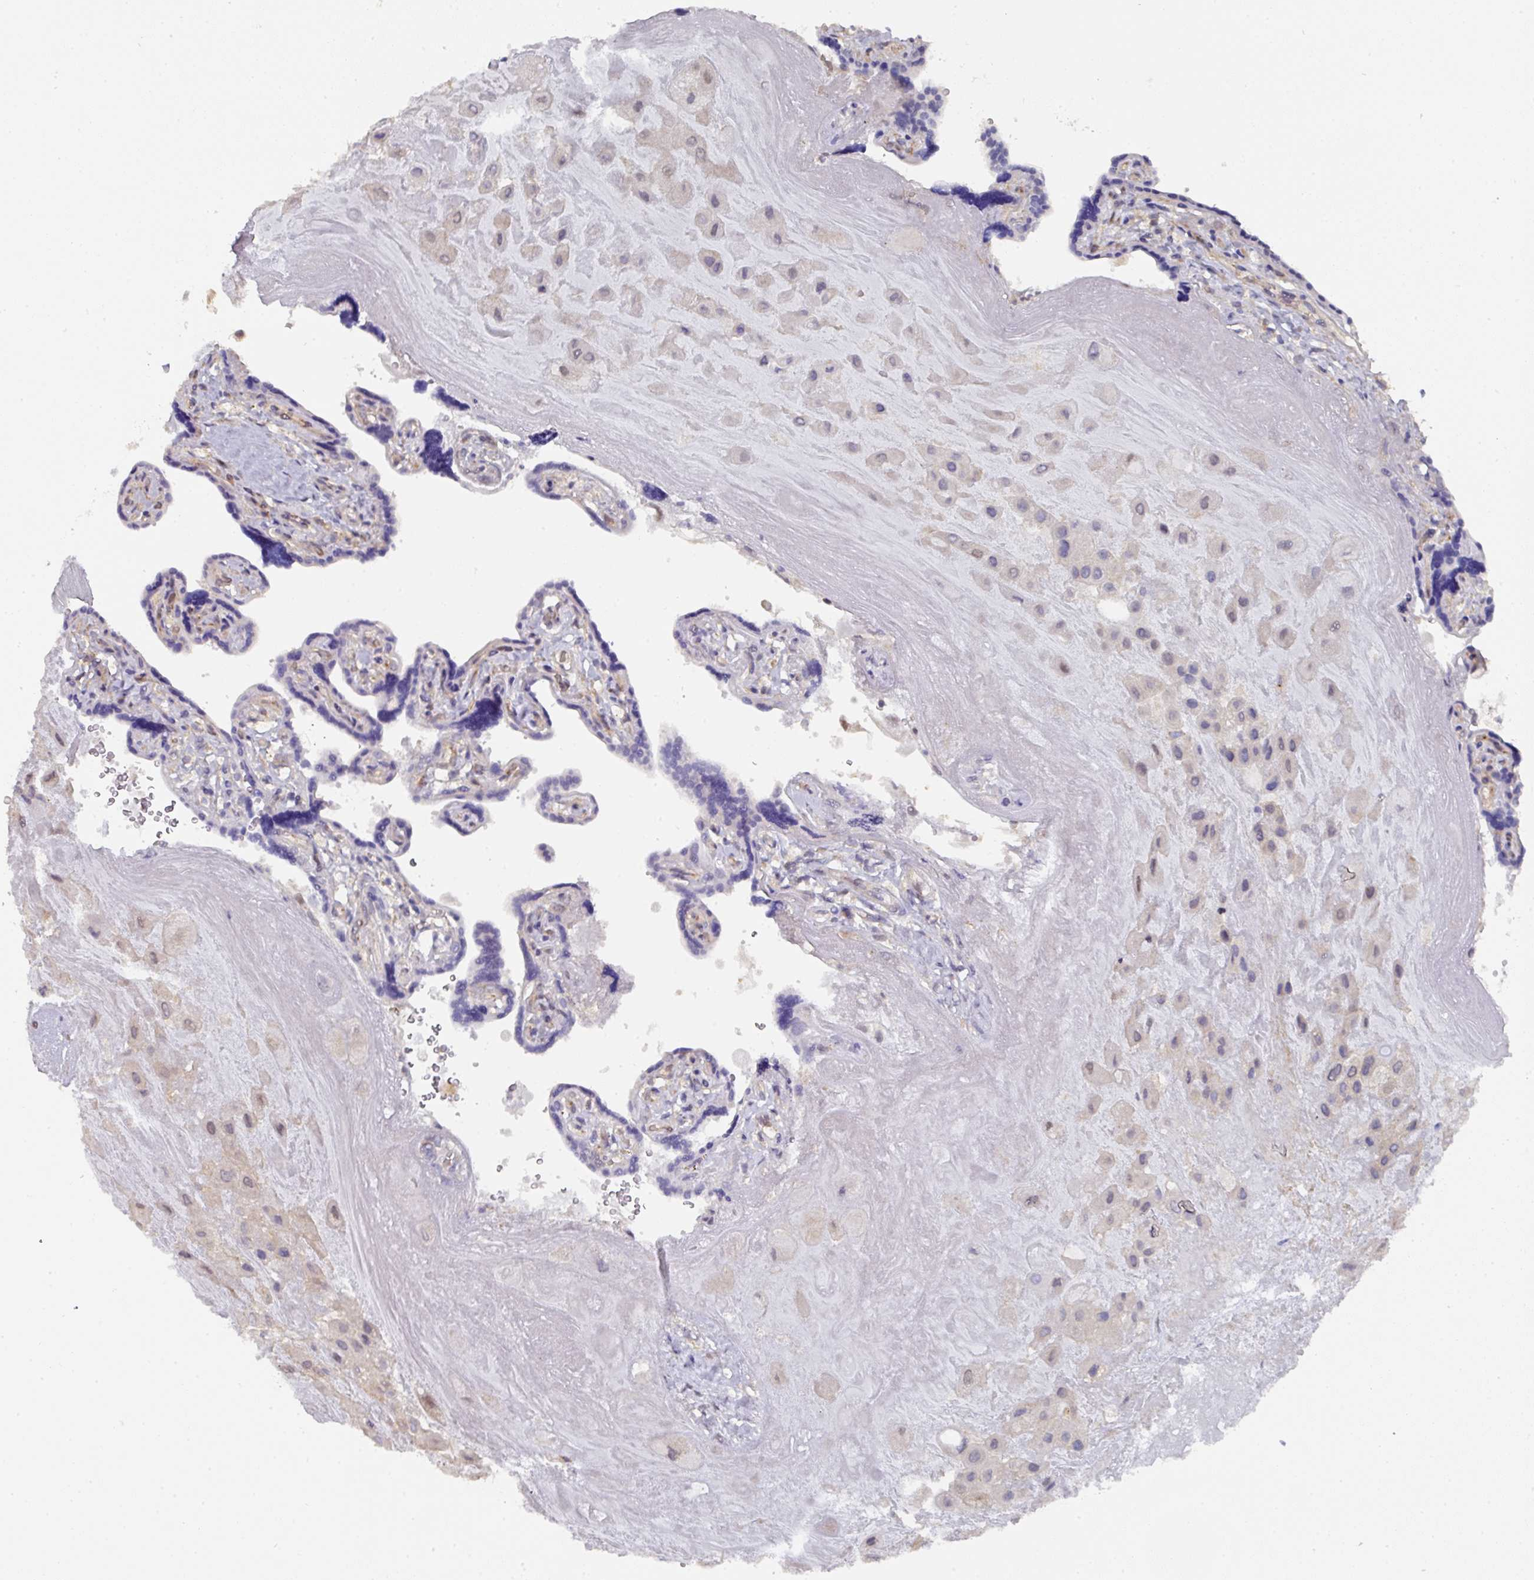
{"staining": {"intensity": "weak", "quantity": "<25%", "location": "cytoplasmic/membranous"}, "tissue": "placenta", "cell_type": "Decidual cells", "image_type": "normal", "snomed": [{"axis": "morphology", "description": "Normal tissue, NOS"}, {"axis": "topography", "description": "Placenta"}], "caption": "This is a histopathology image of immunohistochemistry (IHC) staining of benign placenta, which shows no staining in decidual cells.", "gene": "C18orf25", "patient": {"sex": "female", "age": 32}}